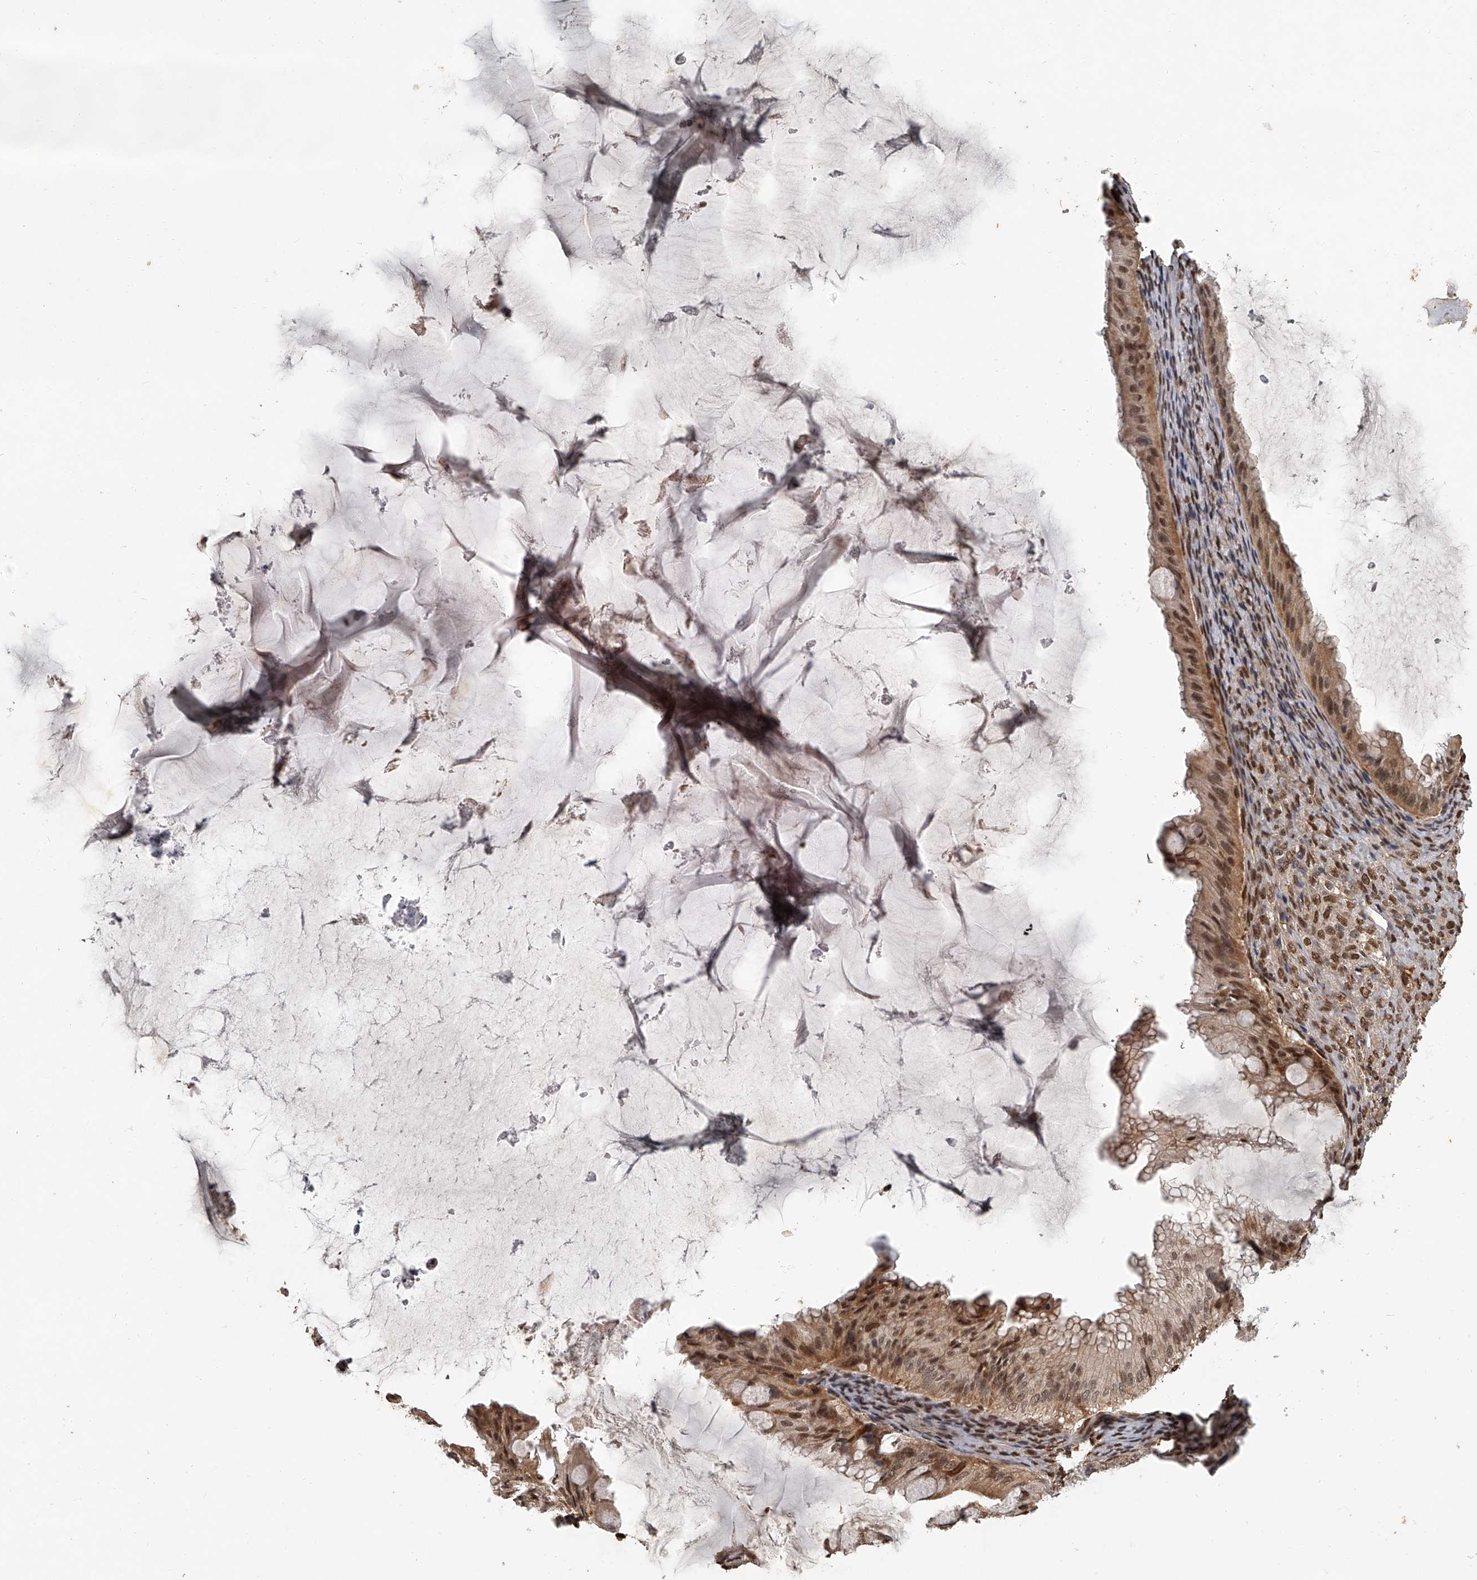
{"staining": {"intensity": "moderate", "quantity": ">75%", "location": "cytoplasmic/membranous,nuclear"}, "tissue": "ovarian cancer", "cell_type": "Tumor cells", "image_type": "cancer", "snomed": [{"axis": "morphology", "description": "Cystadenocarcinoma, mucinous, NOS"}, {"axis": "topography", "description": "Ovary"}], "caption": "Immunohistochemical staining of human mucinous cystadenocarcinoma (ovarian) reveals moderate cytoplasmic/membranous and nuclear protein expression in about >75% of tumor cells.", "gene": "PLEKHG1", "patient": {"sex": "female", "age": 61}}